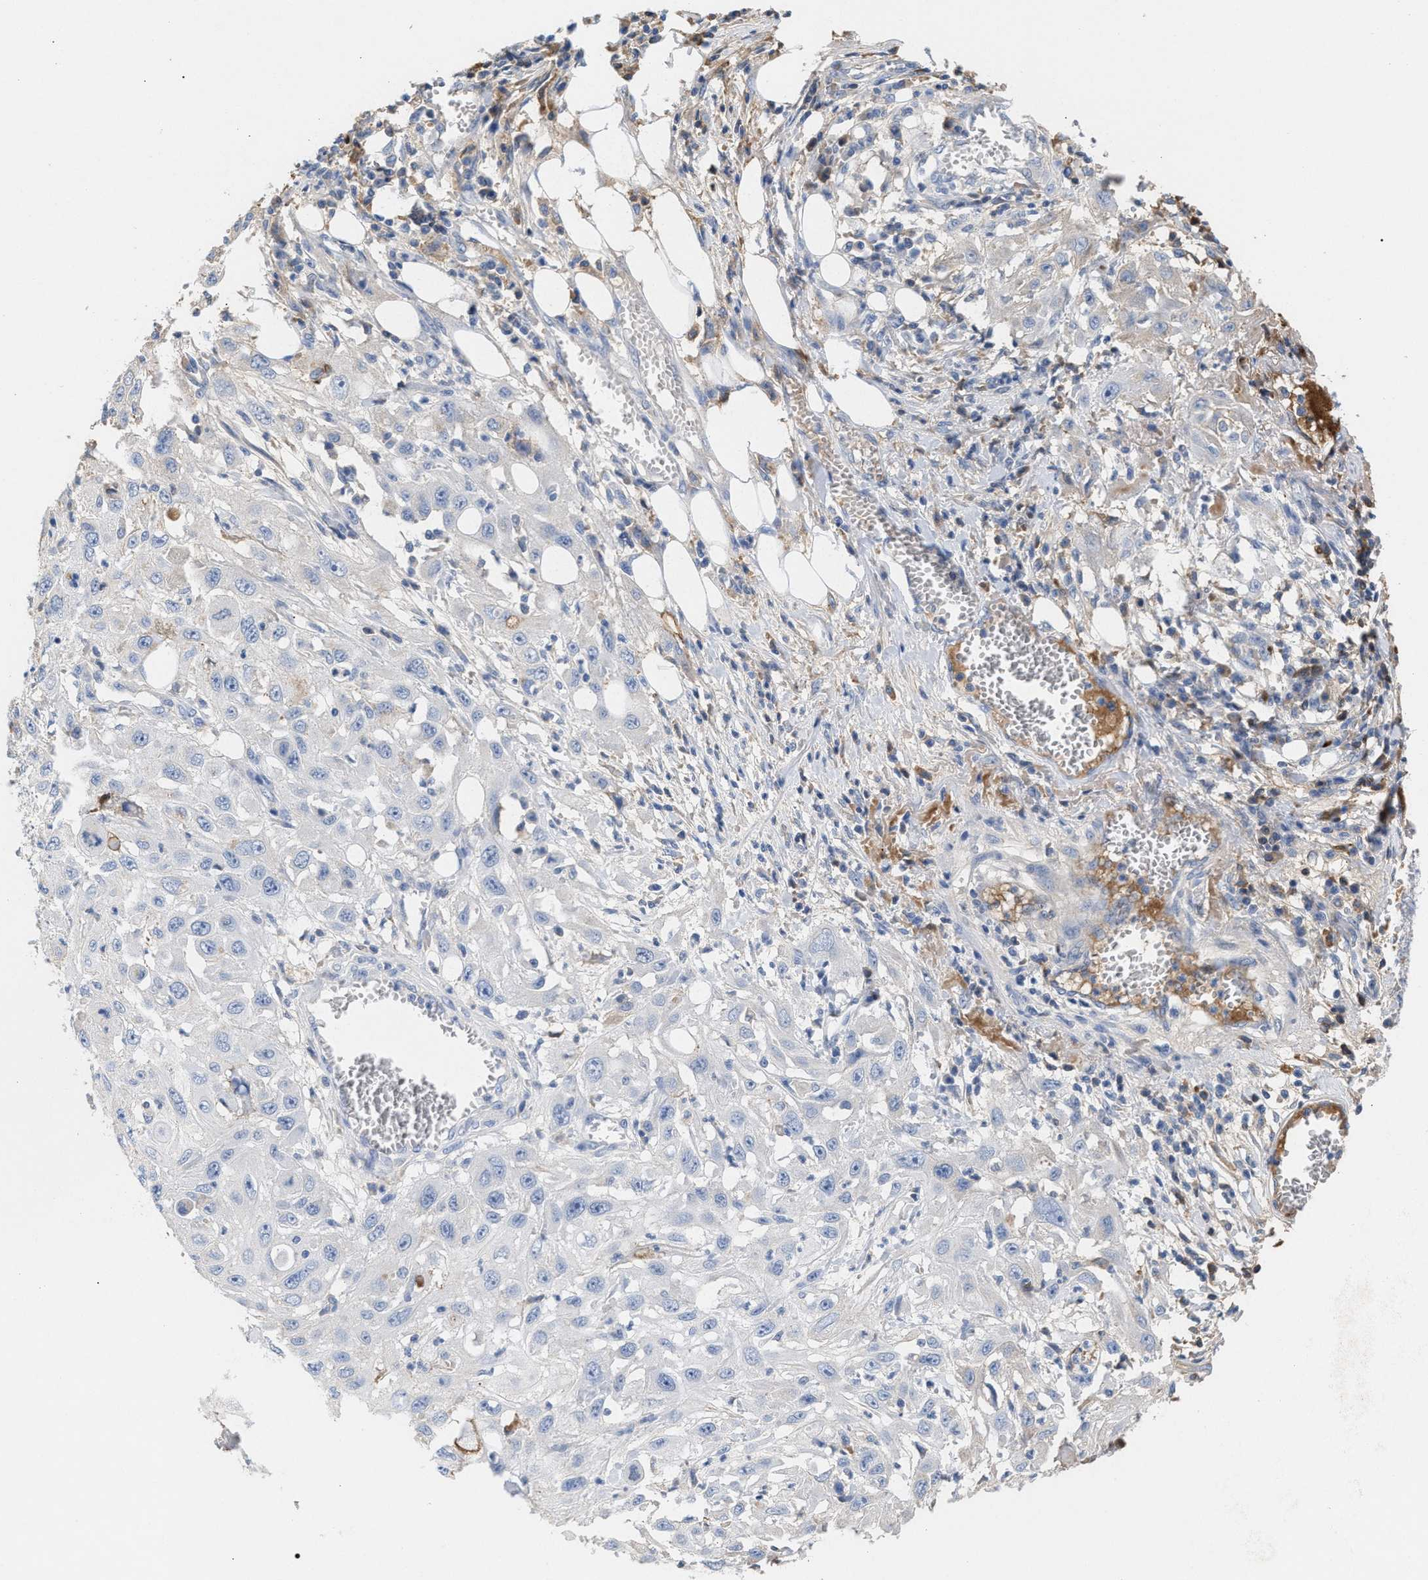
{"staining": {"intensity": "negative", "quantity": "none", "location": "none"}, "tissue": "skin cancer", "cell_type": "Tumor cells", "image_type": "cancer", "snomed": [{"axis": "morphology", "description": "Squamous cell carcinoma, NOS"}, {"axis": "topography", "description": "Skin"}], "caption": "DAB immunohistochemical staining of human skin squamous cell carcinoma displays no significant positivity in tumor cells.", "gene": "APOH", "patient": {"sex": "male", "age": 75}}